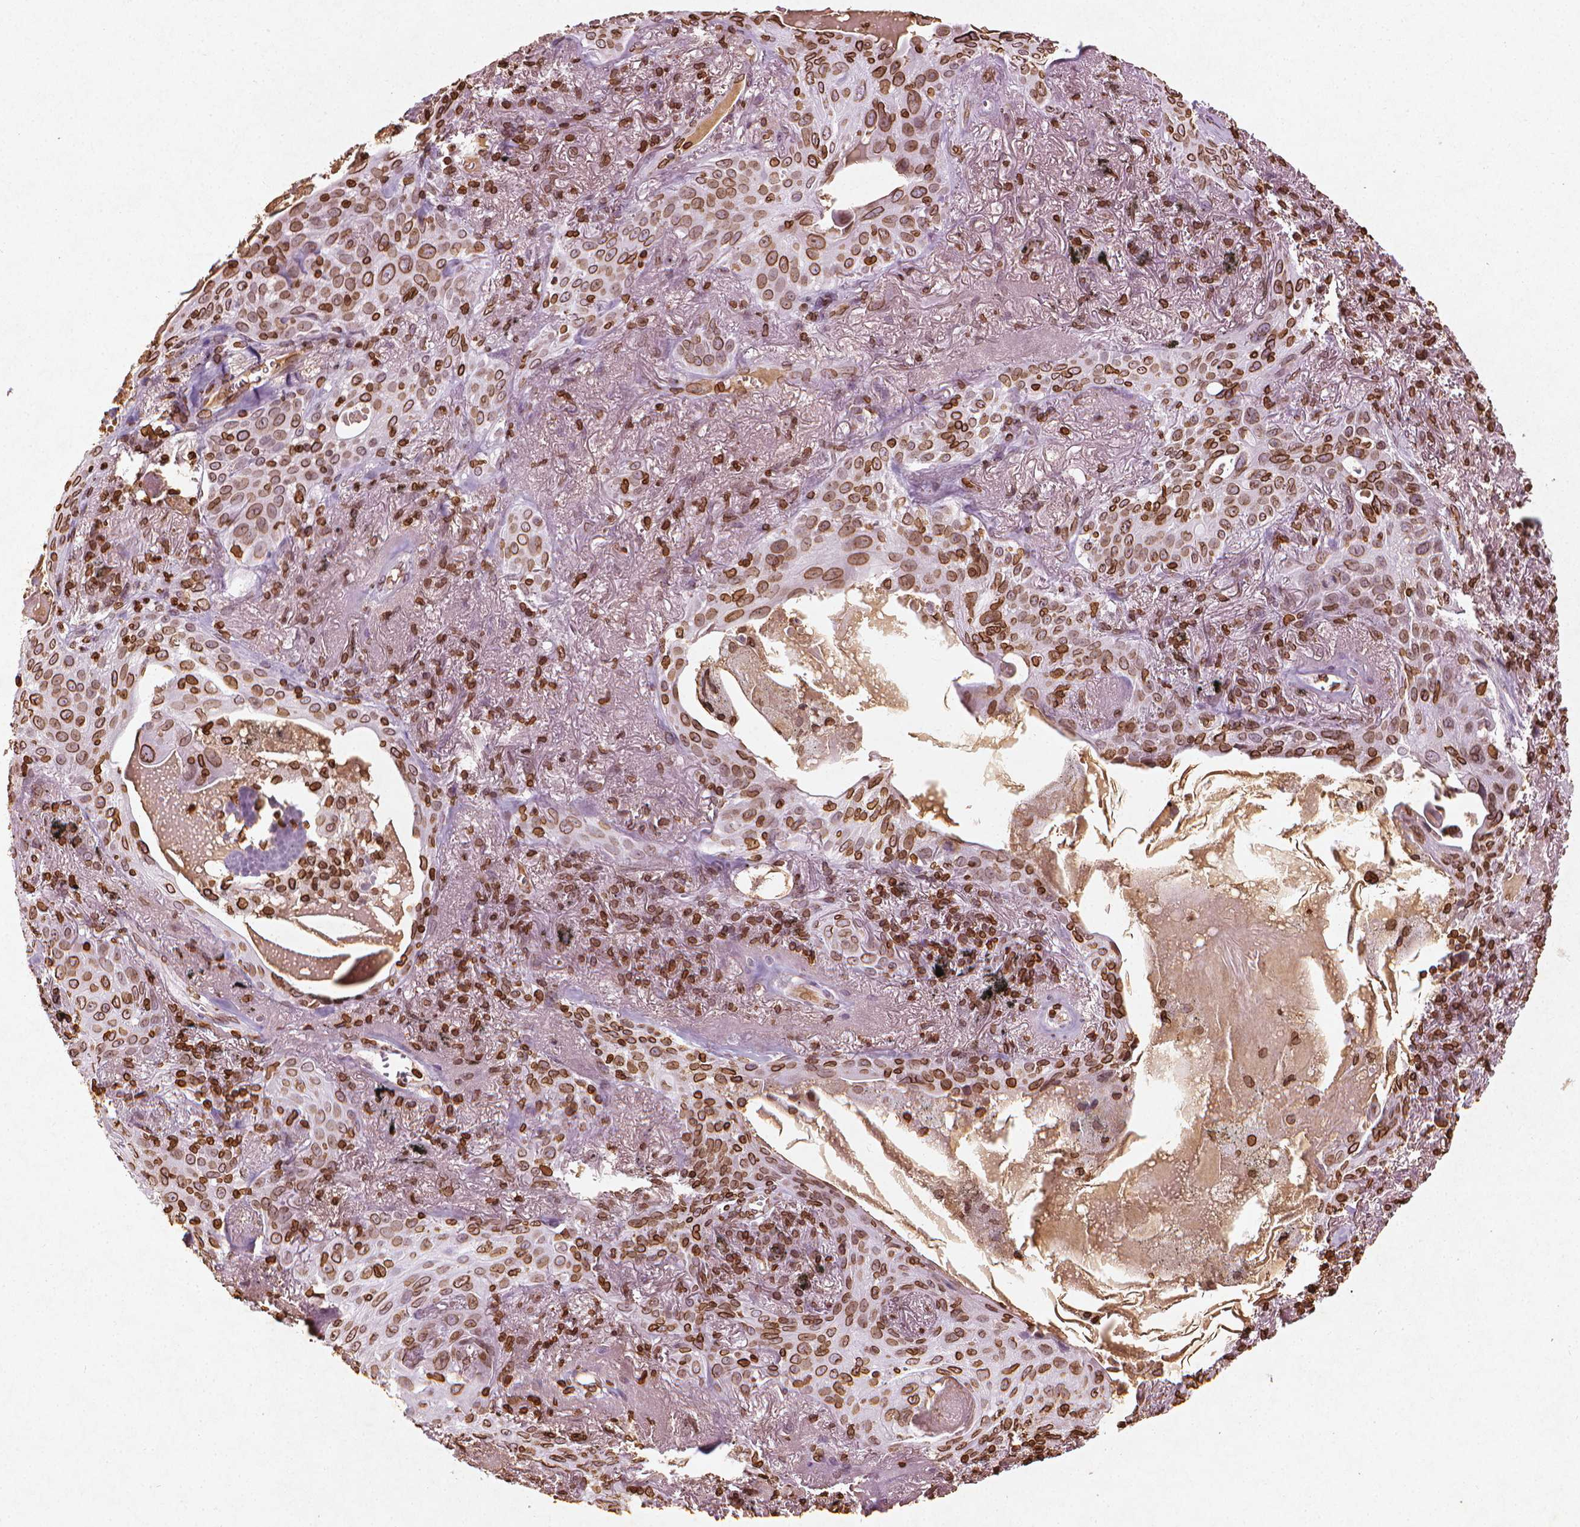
{"staining": {"intensity": "strong", "quantity": ">75%", "location": "cytoplasmic/membranous,nuclear"}, "tissue": "lung cancer", "cell_type": "Tumor cells", "image_type": "cancer", "snomed": [{"axis": "morphology", "description": "Squamous cell carcinoma, NOS"}, {"axis": "topography", "description": "Lung"}], "caption": "Approximately >75% of tumor cells in human squamous cell carcinoma (lung) reveal strong cytoplasmic/membranous and nuclear protein positivity as visualized by brown immunohistochemical staining.", "gene": "LMNB1", "patient": {"sex": "male", "age": 79}}